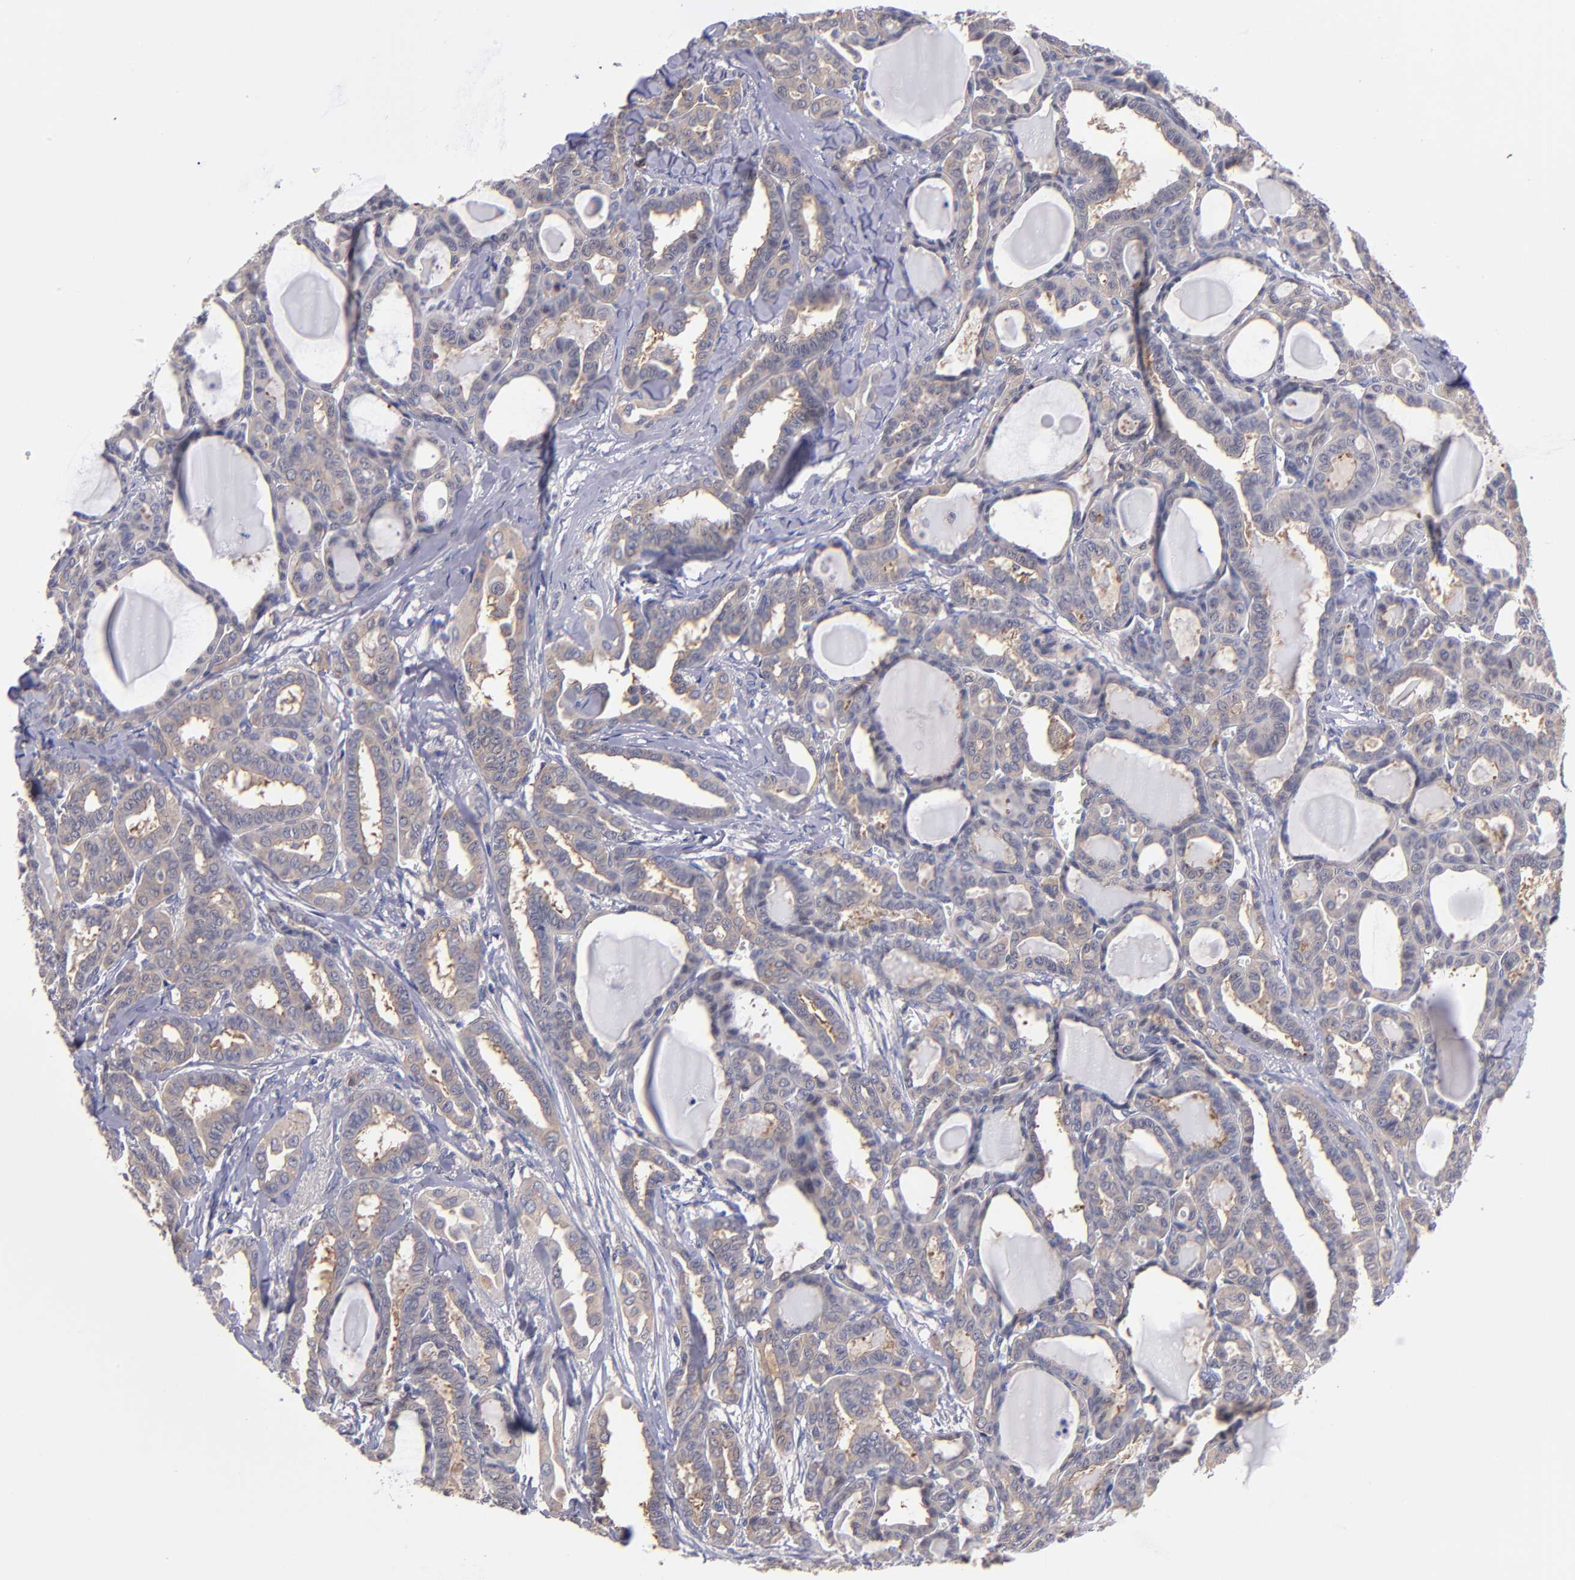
{"staining": {"intensity": "weak", "quantity": ">75%", "location": "cytoplasmic/membranous"}, "tissue": "thyroid cancer", "cell_type": "Tumor cells", "image_type": "cancer", "snomed": [{"axis": "morphology", "description": "Carcinoma, NOS"}, {"axis": "topography", "description": "Thyroid gland"}], "caption": "Brown immunohistochemical staining in human thyroid carcinoma displays weak cytoplasmic/membranous expression in about >75% of tumor cells. The staining is performed using DAB (3,3'-diaminobenzidine) brown chromogen to label protein expression. The nuclei are counter-stained blue using hematoxylin.", "gene": "EIF3L", "patient": {"sex": "female", "age": 91}}